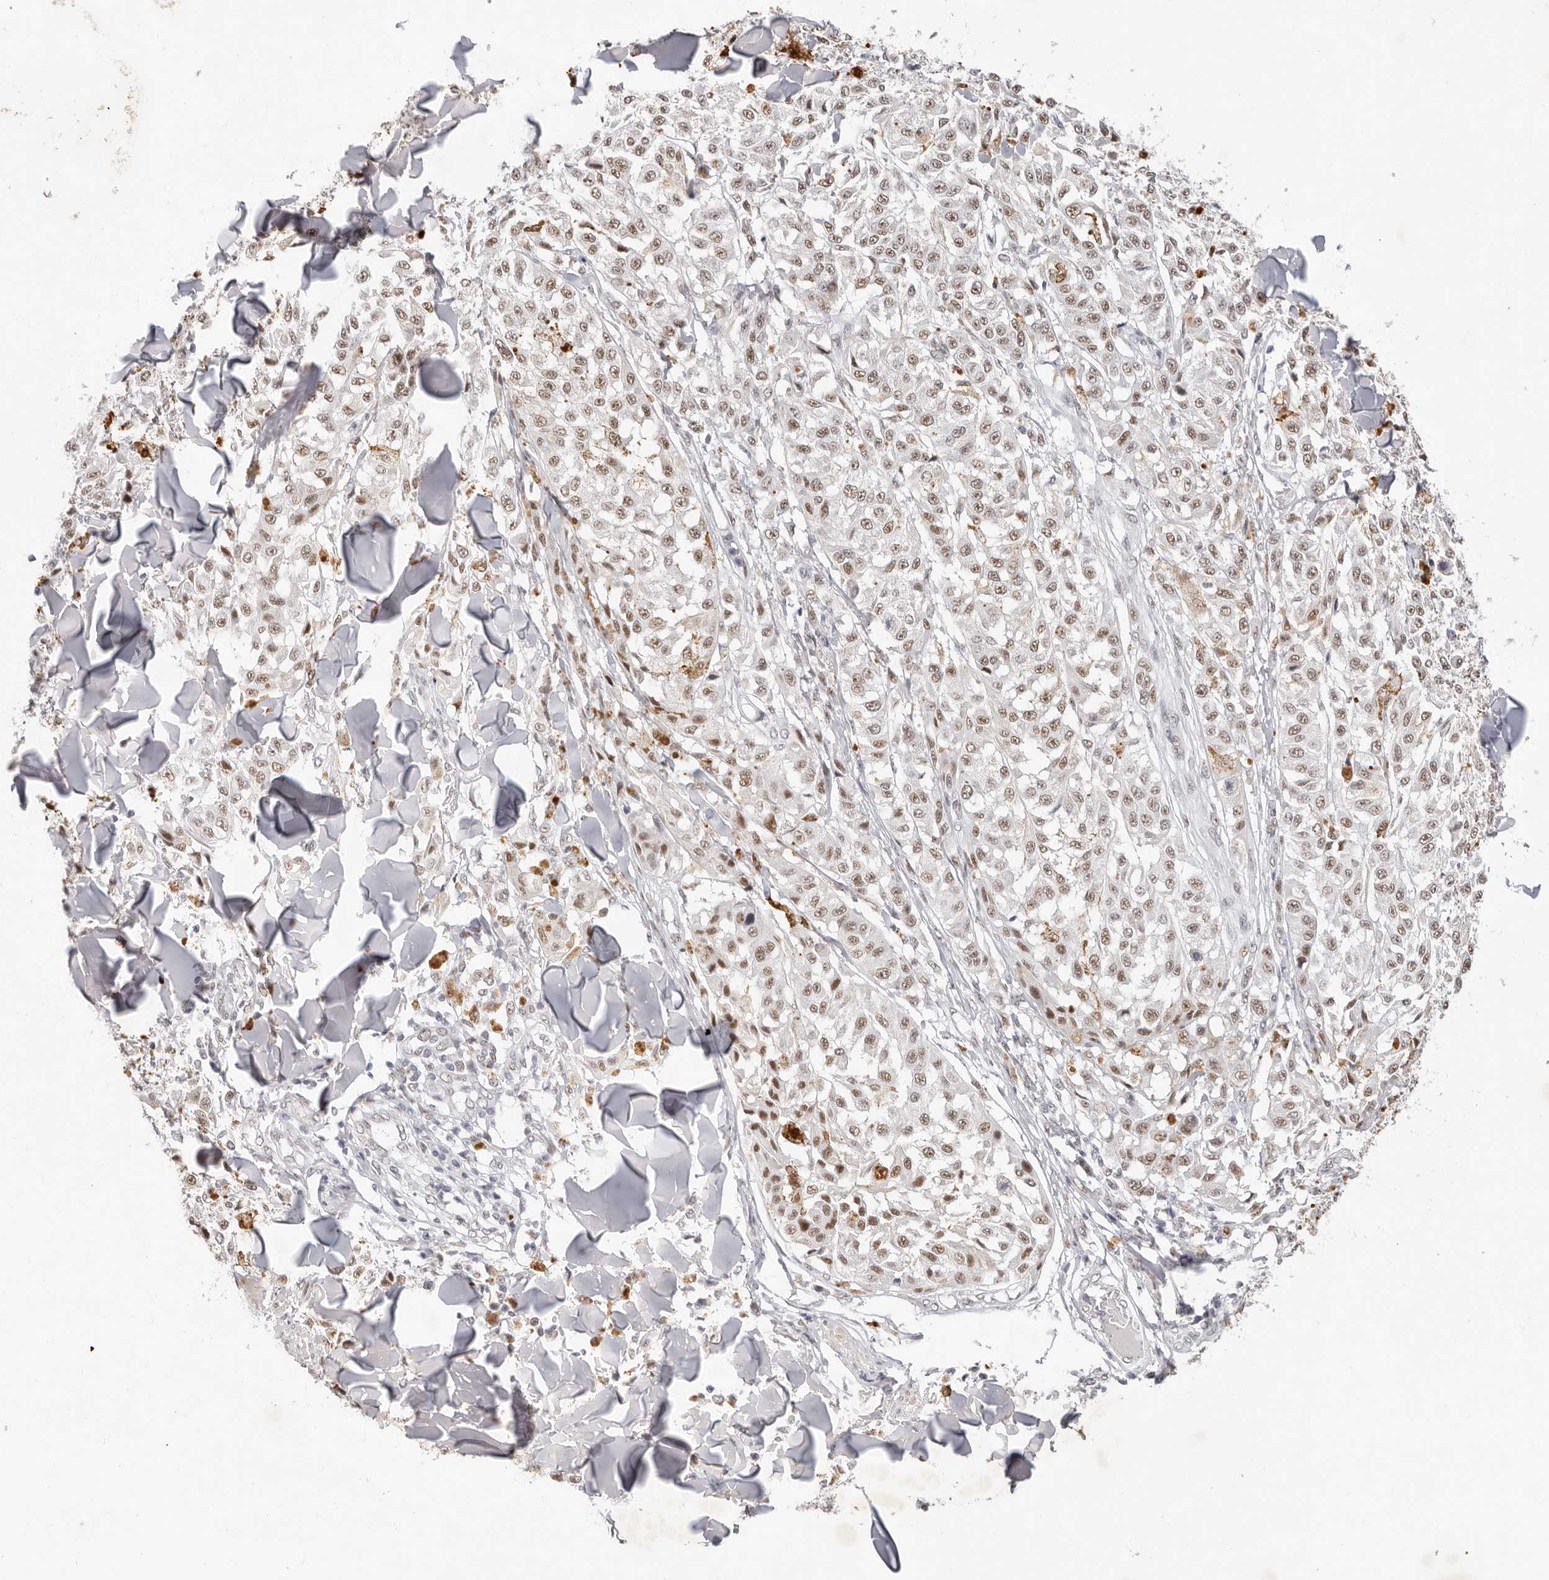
{"staining": {"intensity": "moderate", "quantity": ">75%", "location": "nuclear"}, "tissue": "melanoma", "cell_type": "Tumor cells", "image_type": "cancer", "snomed": [{"axis": "morphology", "description": "Malignant melanoma, NOS"}, {"axis": "topography", "description": "Skin"}], "caption": "Immunohistochemistry histopathology image of malignant melanoma stained for a protein (brown), which reveals medium levels of moderate nuclear positivity in about >75% of tumor cells.", "gene": "LARP7", "patient": {"sex": "female", "age": 64}}